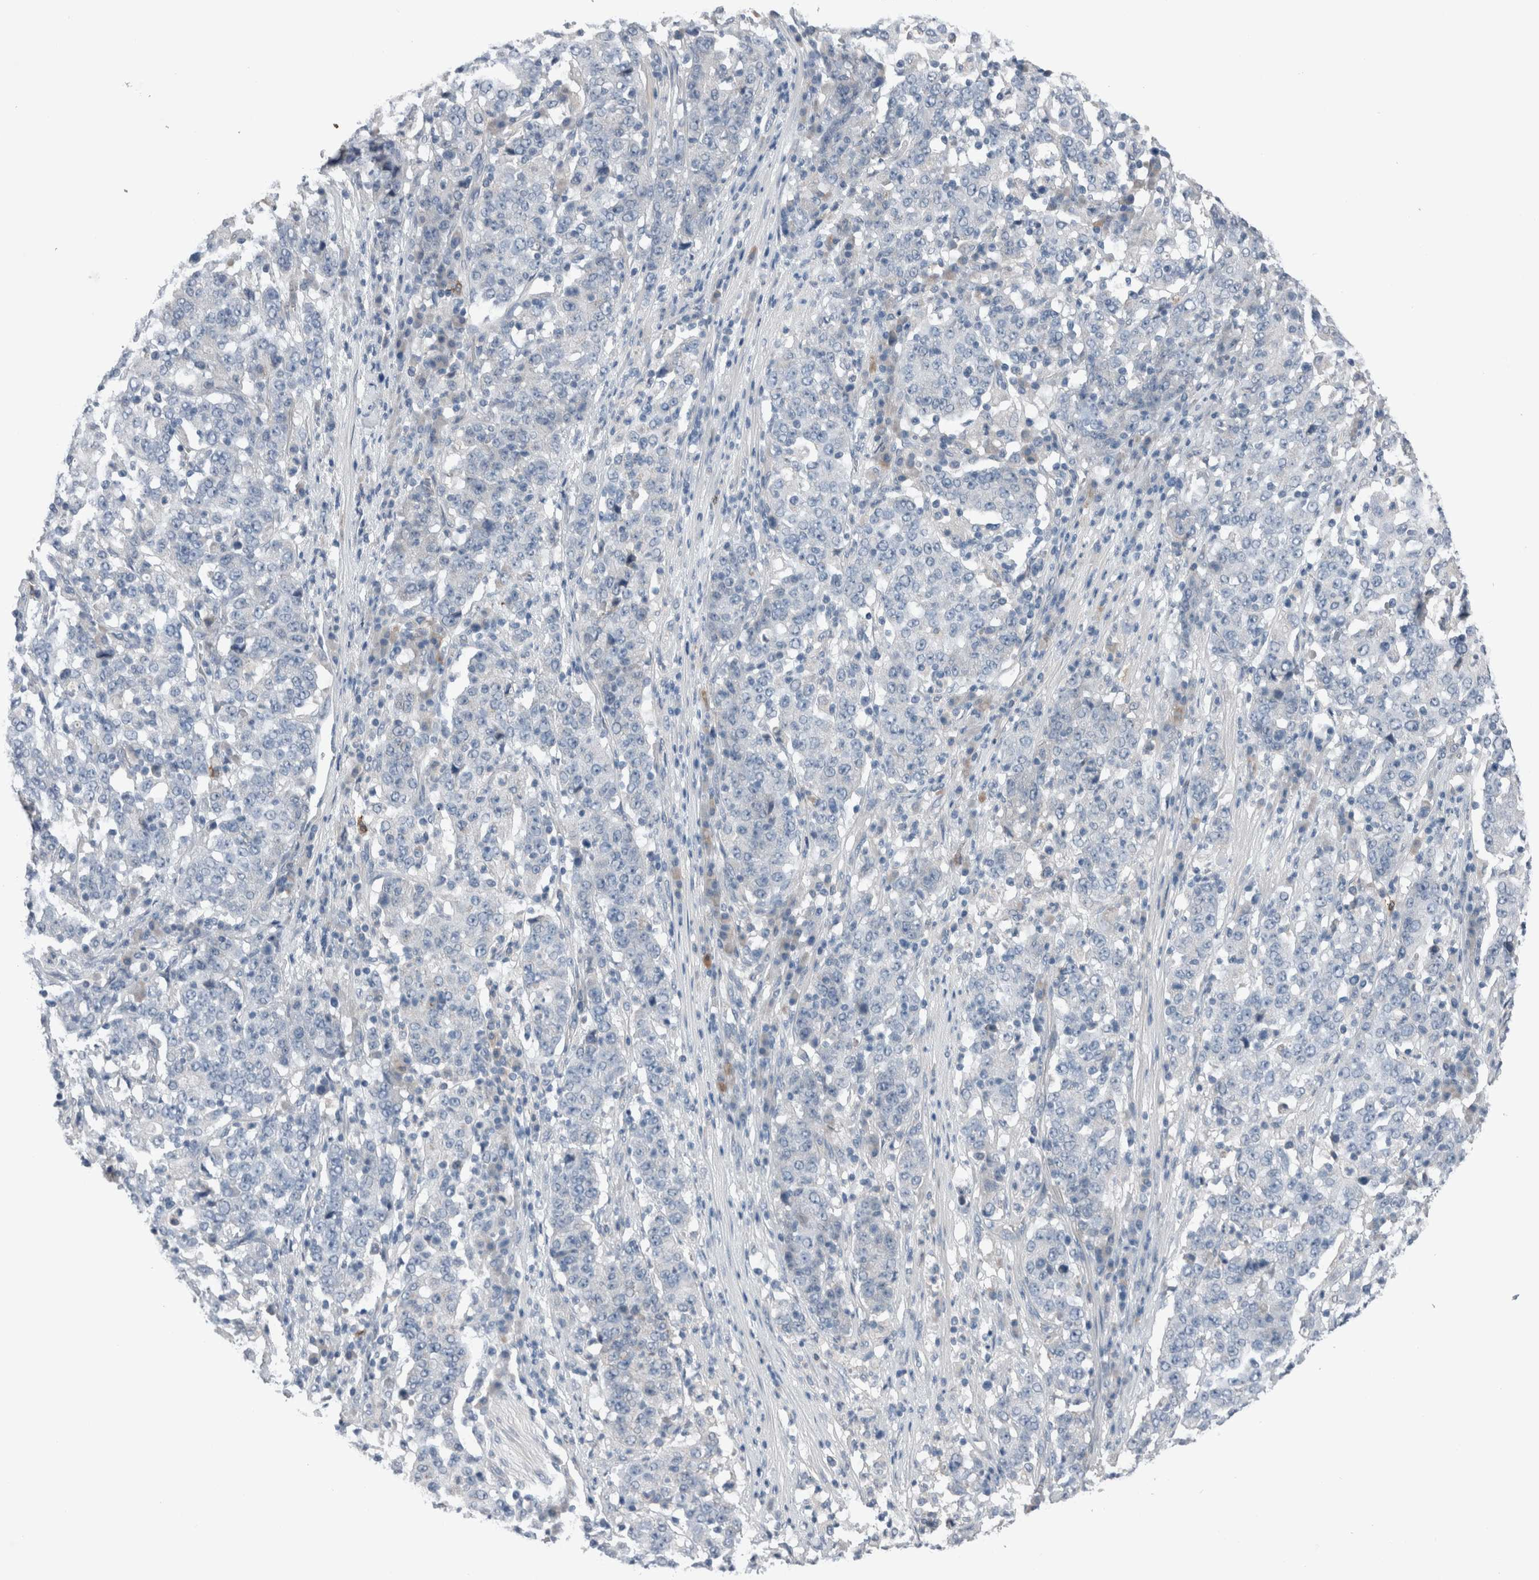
{"staining": {"intensity": "negative", "quantity": "none", "location": "none"}, "tissue": "stomach cancer", "cell_type": "Tumor cells", "image_type": "cancer", "snomed": [{"axis": "morphology", "description": "Adenocarcinoma, NOS"}, {"axis": "topography", "description": "Stomach"}], "caption": "IHC photomicrograph of neoplastic tissue: human stomach adenocarcinoma stained with DAB demonstrates no significant protein staining in tumor cells. (DAB (3,3'-diaminobenzidine) immunohistochemistry with hematoxylin counter stain).", "gene": "CRNN", "patient": {"sex": "male", "age": 59}}